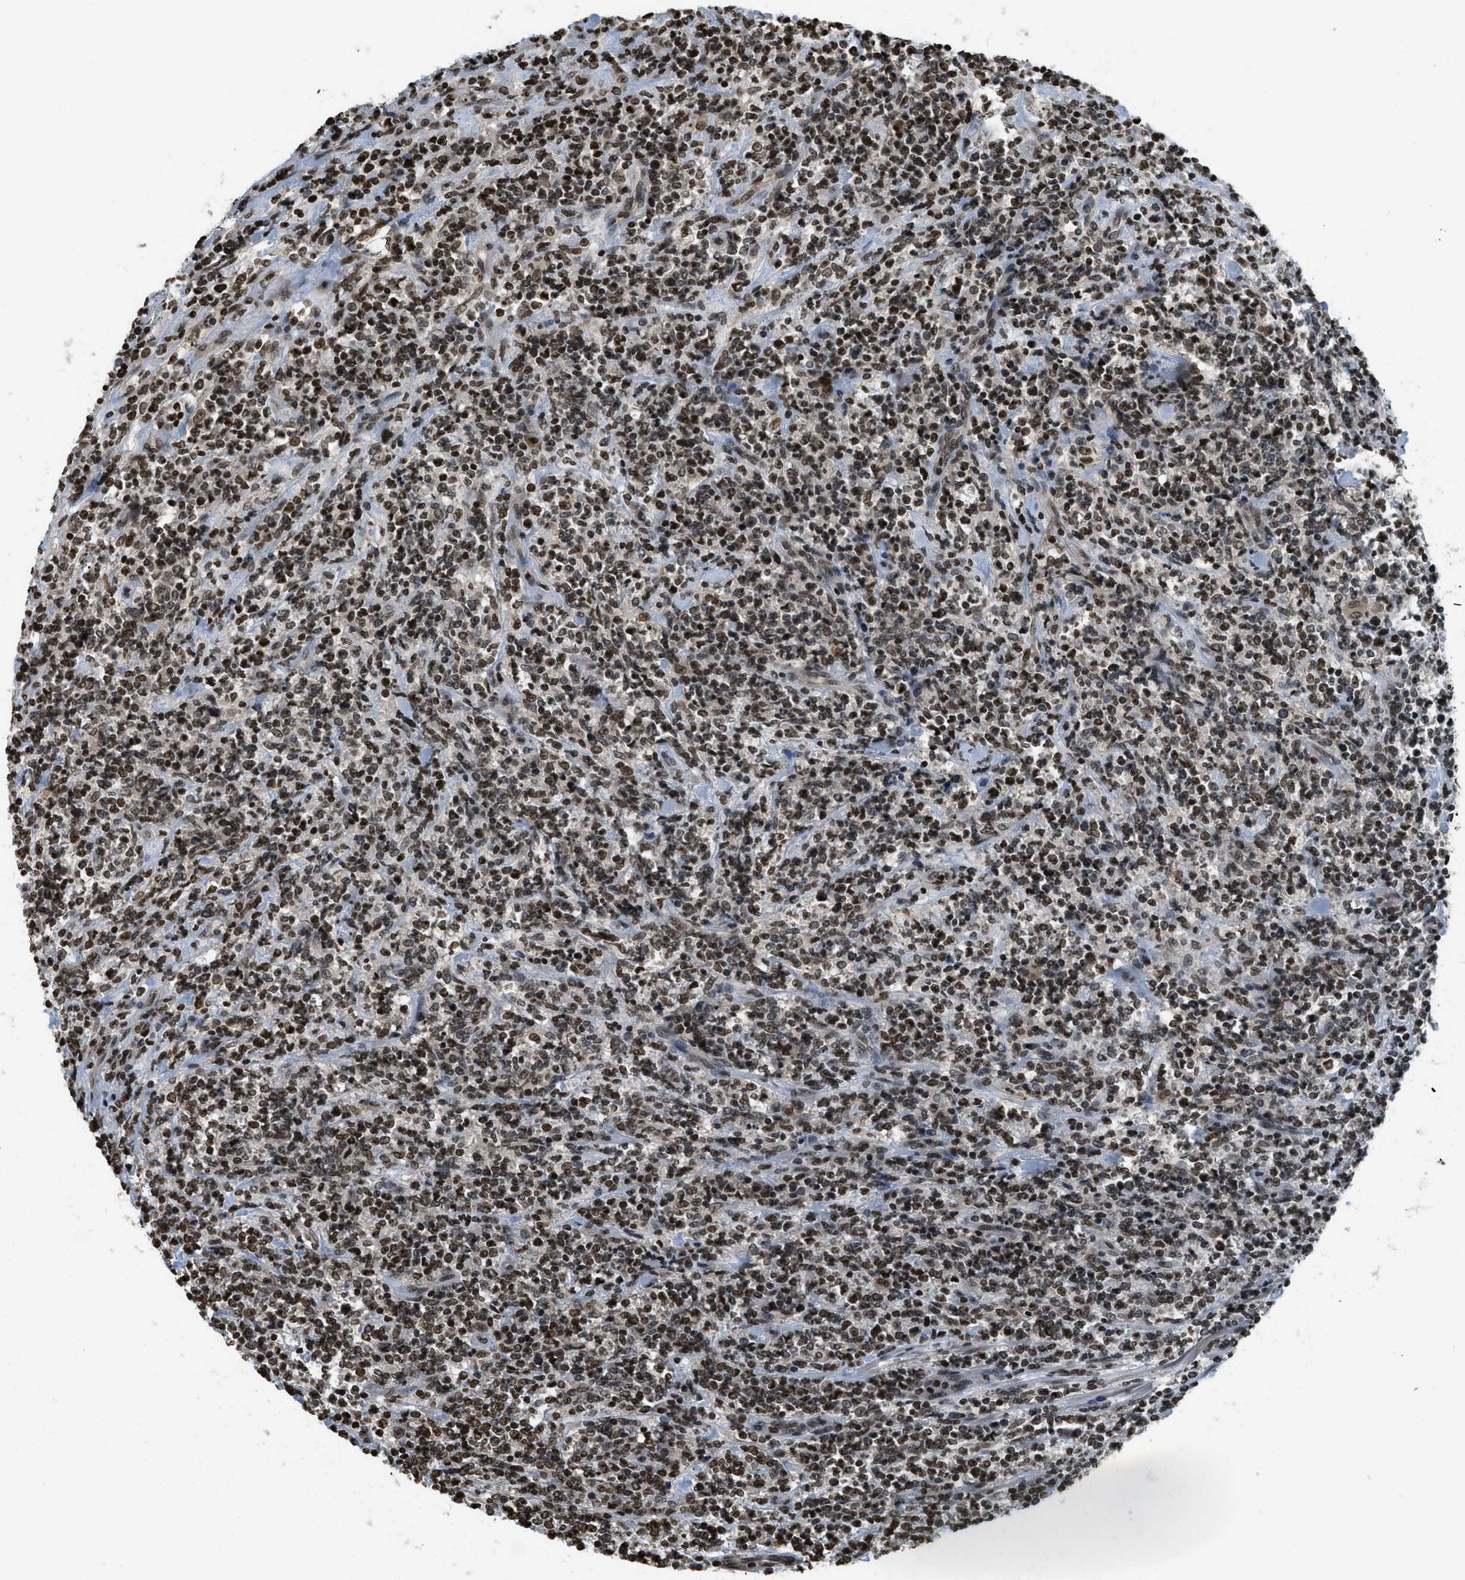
{"staining": {"intensity": "strong", "quantity": ">75%", "location": "nuclear"}, "tissue": "lymphoma", "cell_type": "Tumor cells", "image_type": "cancer", "snomed": [{"axis": "morphology", "description": "Malignant lymphoma, non-Hodgkin's type, High grade"}, {"axis": "topography", "description": "Soft tissue"}], "caption": "An IHC histopathology image of tumor tissue is shown. Protein staining in brown highlights strong nuclear positivity in malignant lymphoma, non-Hodgkin's type (high-grade) within tumor cells.", "gene": "LDB2", "patient": {"sex": "male", "age": 18}}